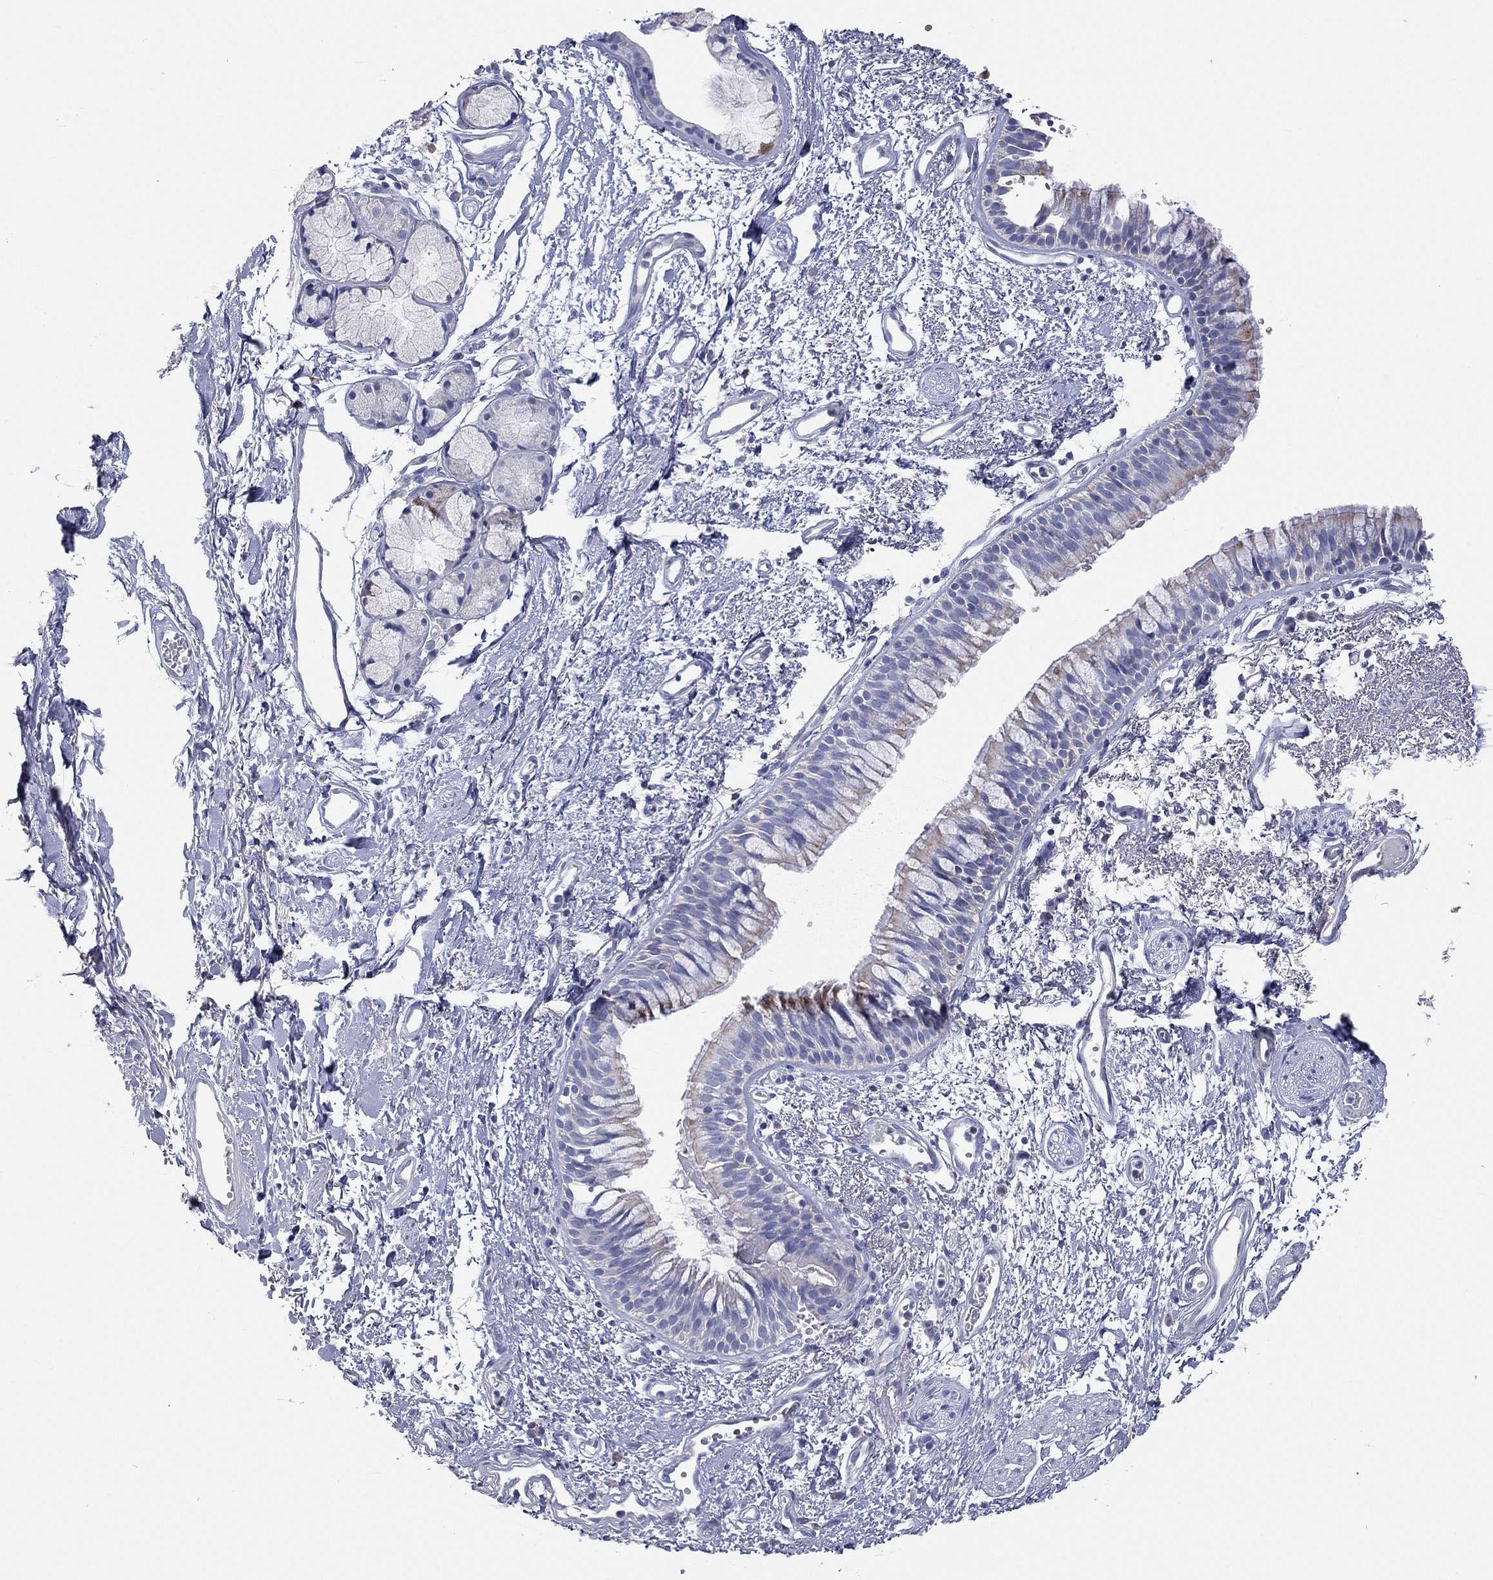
{"staining": {"intensity": "weak", "quantity": "<25%", "location": "cytoplasmic/membranous"}, "tissue": "bronchus", "cell_type": "Respiratory epithelial cells", "image_type": "normal", "snomed": [{"axis": "morphology", "description": "Normal tissue, NOS"}, {"axis": "topography", "description": "Cartilage tissue"}, {"axis": "topography", "description": "Bronchus"}], "caption": "Immunohistochemical staining of benign bronchus demonstrates no significant expression in respiratory epithelial cells.", "gene": "RCAN1", "patient": {"sex": "male", "age": 66}}